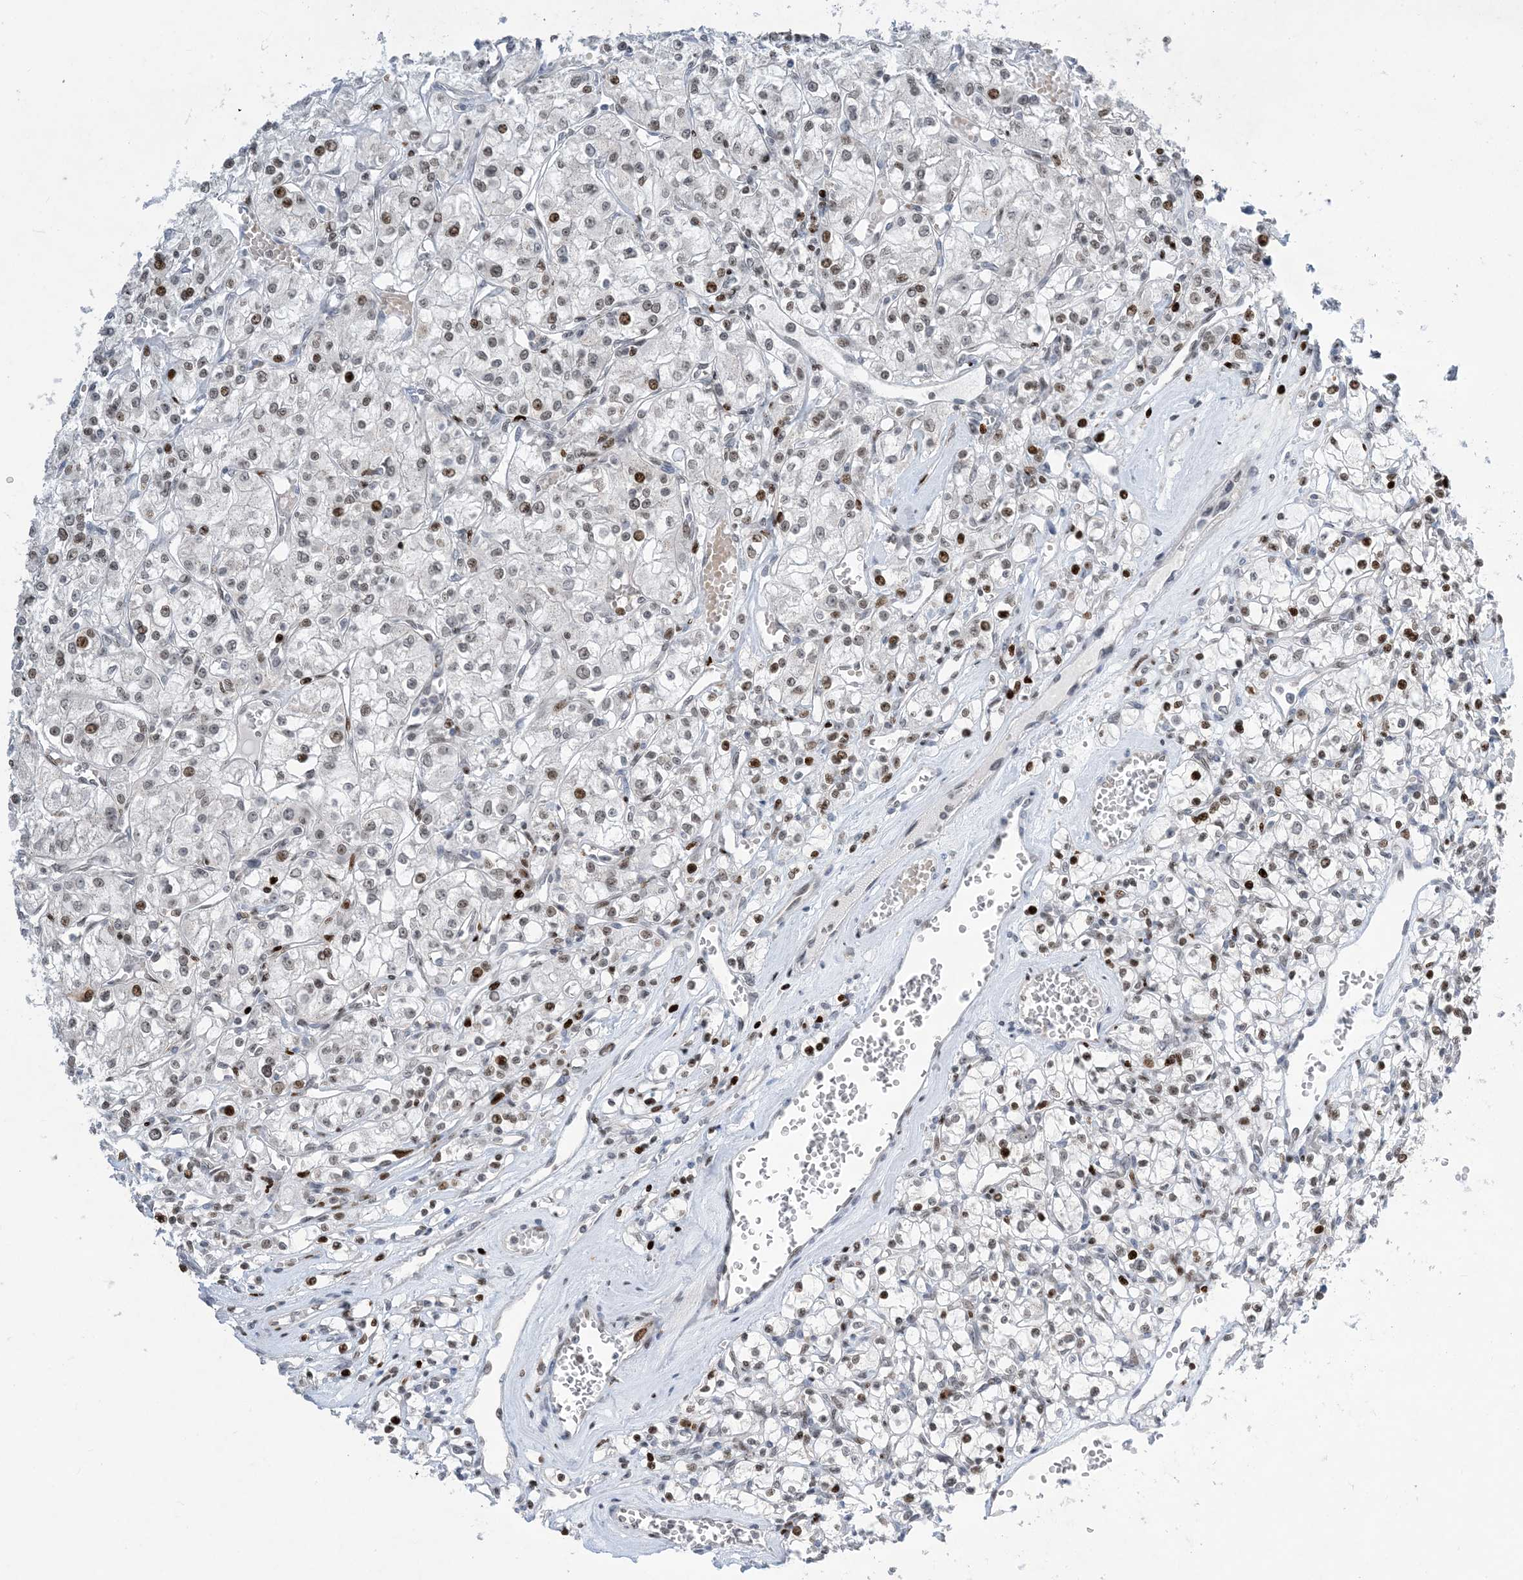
{"staining": {"intensity": "moderate", "quantity": "25%-75%", "location": "nuclear"}, "tissue": "renal cancer", "cell_type": "Tumor cells", "image_type": "cancer", "snomed": [{"axis": "morphology", "description": "Adenocarcinoma, NOS"}, {"axis": "topography", "description": "Kidney"}], "caption": "Immunohistochemistry (DAB) staining of renal cancer (adenocarcinoma) exhibits moderate nuclear protein expression in approximately 25%-75% of tumor cells.", "gene": "SLC25A53", "patient": {"sex": "female", "age": 59}}